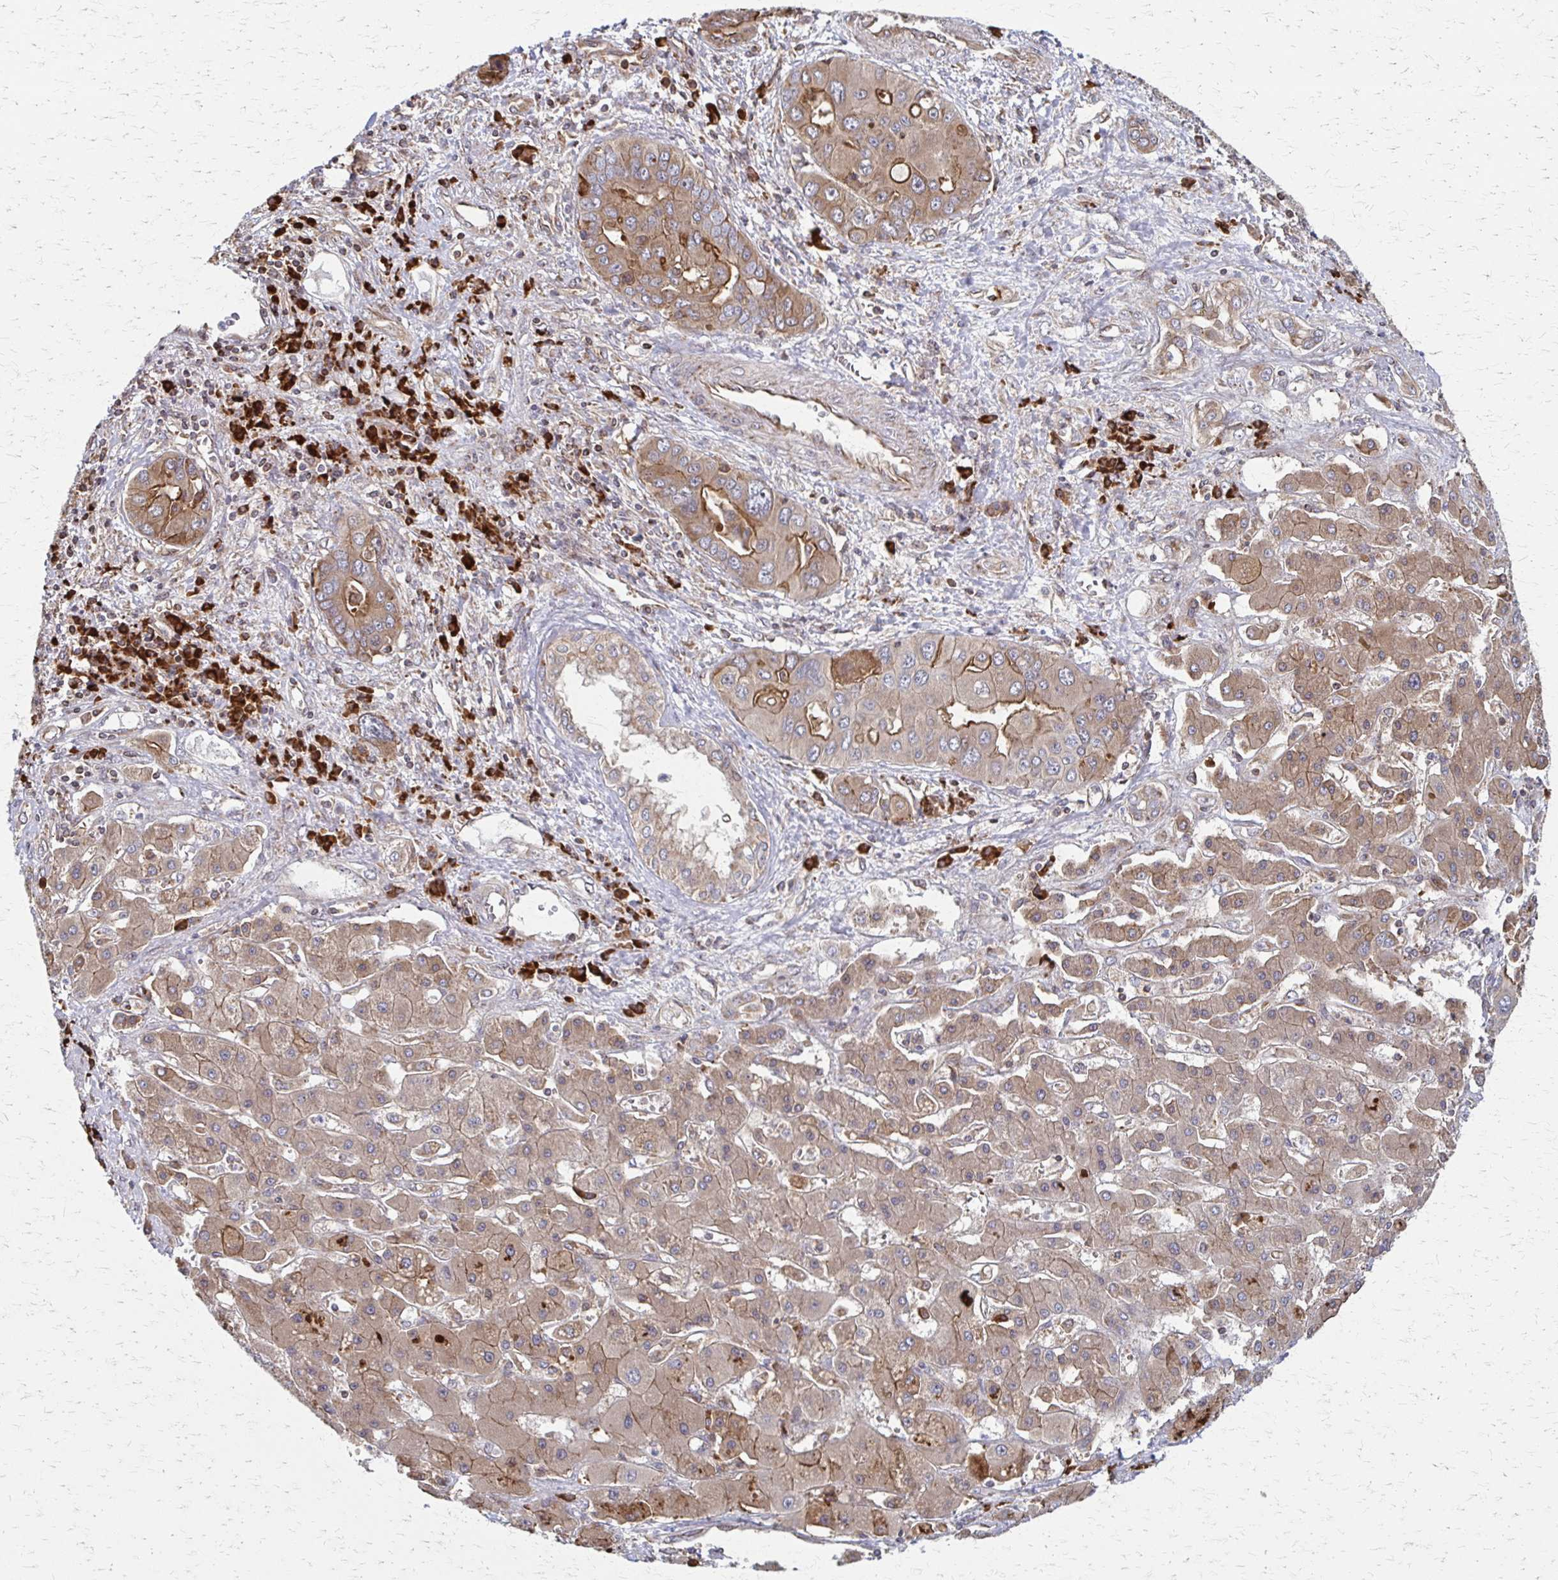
{"staining": {"intensity": "moderate", "quantity": "25%-75%", "location": "cytoplasmic/membranous"}, "tissue": "liver cancer", "cell_type": "Tumor cells", "image_type": "cancer", "snomed": [{"axis": "morphology", "description": "Cholangiocarcinoma"}, {"axis": "topography", "description": "Liver"}], "caption": "A histopathology image of human liver cholangiocarcinoma stained for a protein demonstrates moderate cytoplasmic/membranous brown staining in tumor cells.", "gene": "EEF2", "patient": {"sex": "male", "age": 67}}